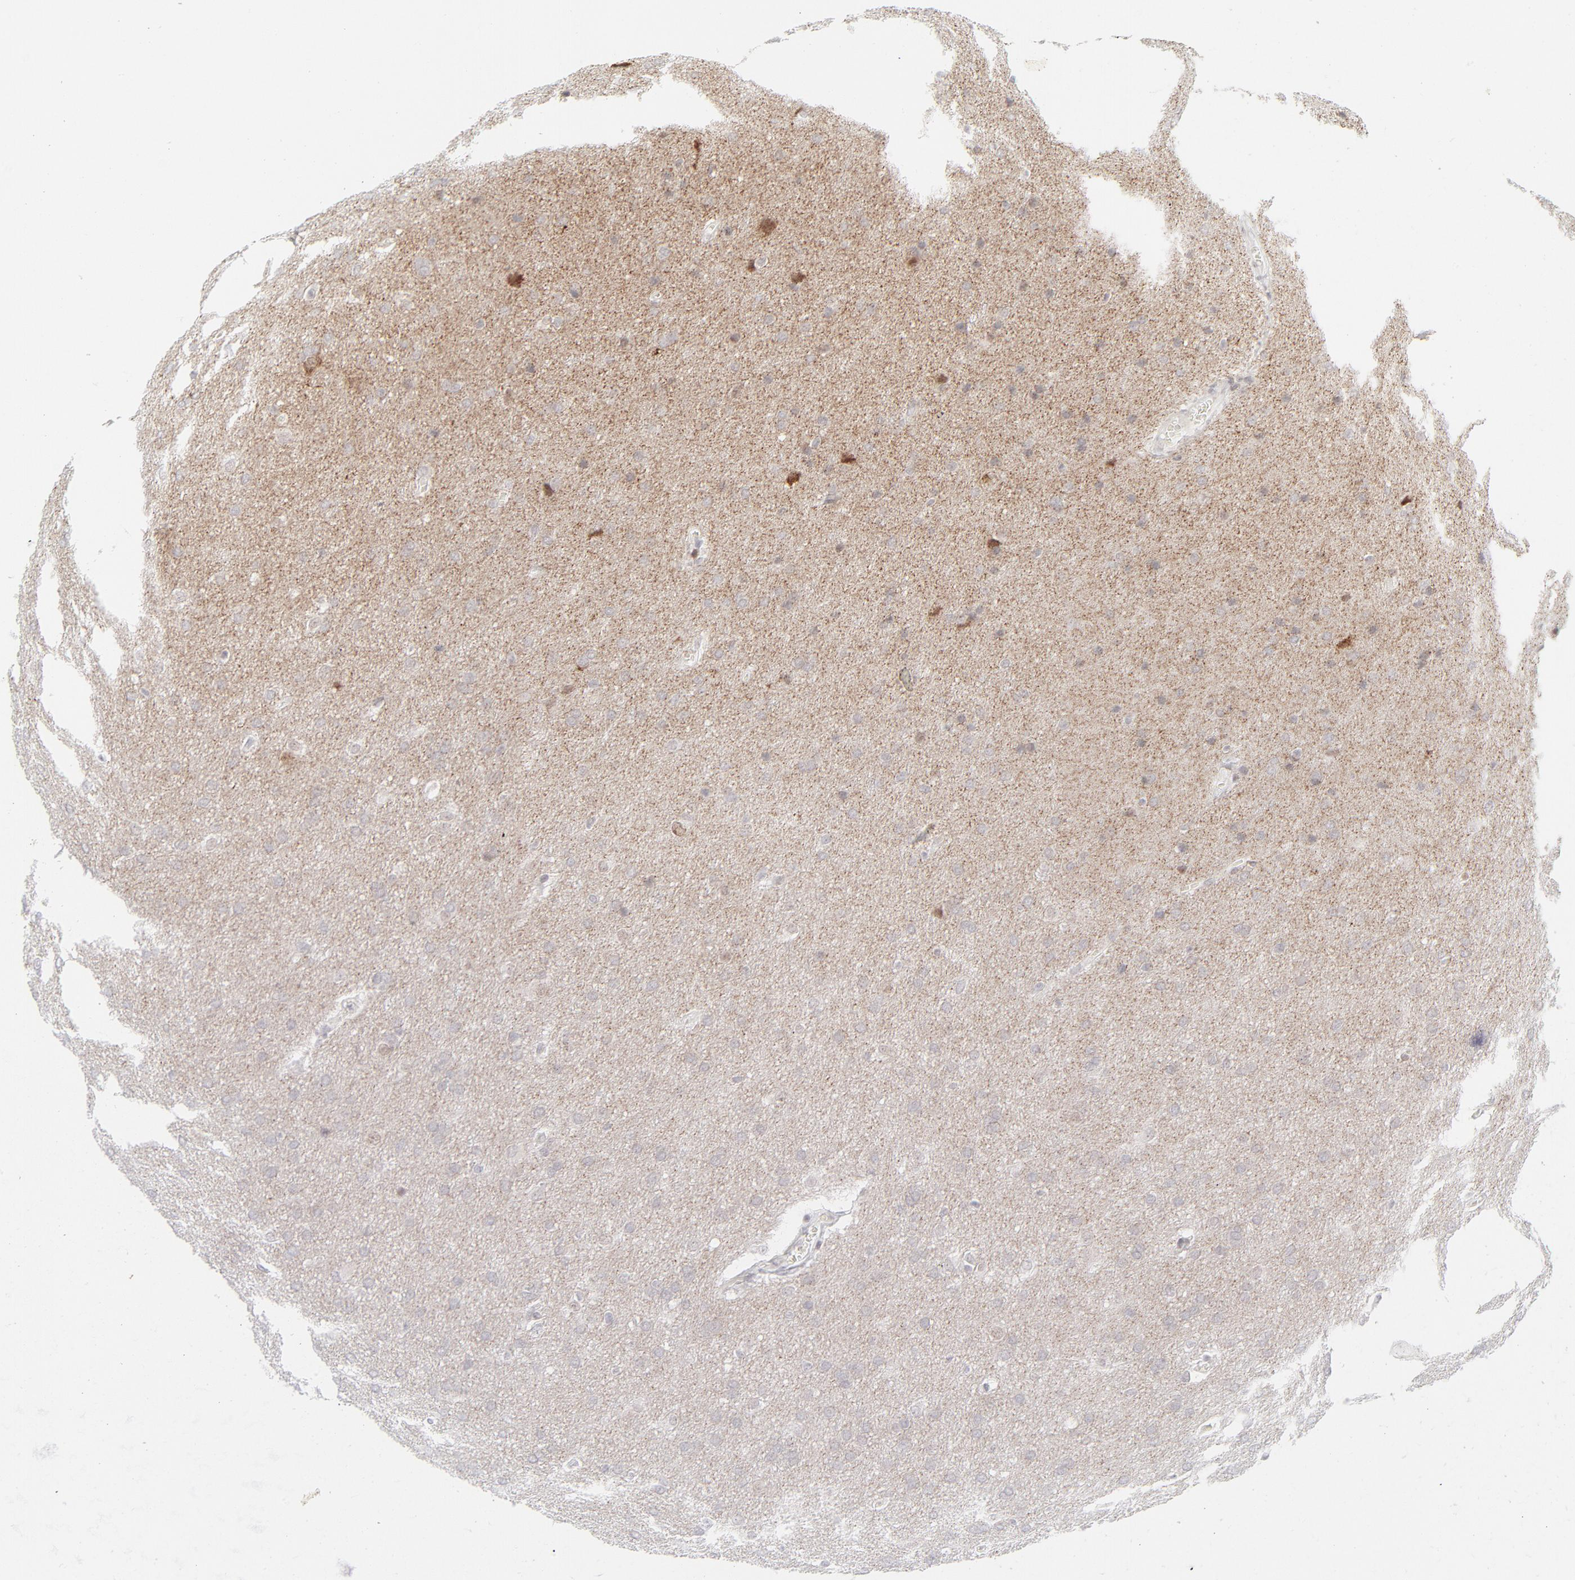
{"staining": {"intensity": "weak", "quantity": "25%-75%", "location": "cytoplasmic/membranous"}, "tissue": "glioma", "cell_type": "Tumor cells", "image_type": "cancer", "snomed": [{"axis": "morphology", "description": "Glioma, malignant, Low grade"}, {"axis": "topography", "description": "Brain"}], "caption": "Tumor cells show low levels of weak cytoplasmic/membranous expression in about 25%-75% of cells in human glioma.", "gene": "PRKCB", "patient": {"sex": "female", "age": 32}}